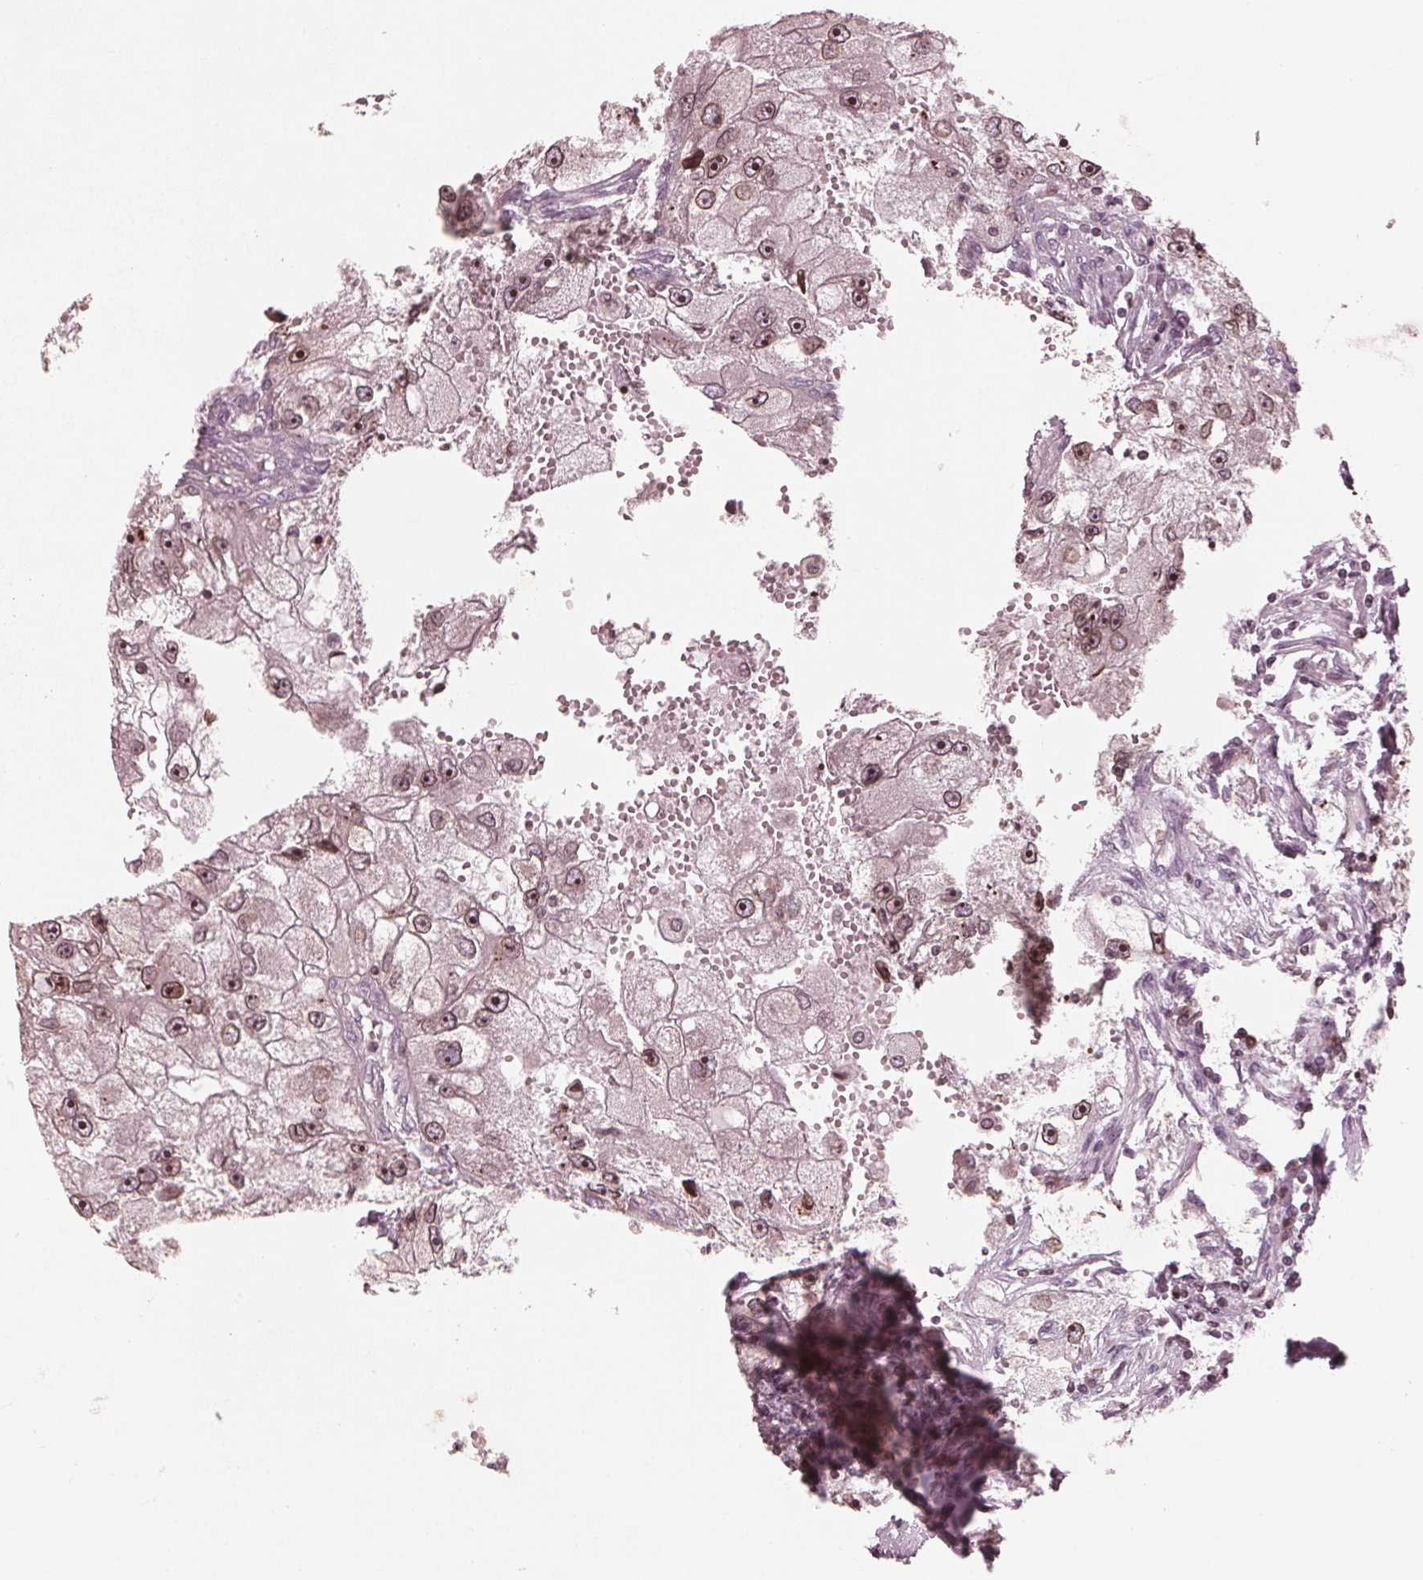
{"staining": {"intensity": "strong", "quantity": ">75%", "location": "cytoplasmic/membranous,nuclear"}, "tissue": "renal cancer", "cell_type": "Tumor cells", "image_type": "cancer", "snomed": [{"axis": "morphology", "description": "Adenocarcinoma, NOS"}, {"axis": "topography", "description": "Kidney"}], "caption": "Strong cytoplasmic/membranous and nuclear positivity for a protein is appreciated in approximately >75% of tumor cells of adenocarcinoma (renal) using IHC.", "gene": "NUP210", "patient": {"sex": "male", "age": 63}}